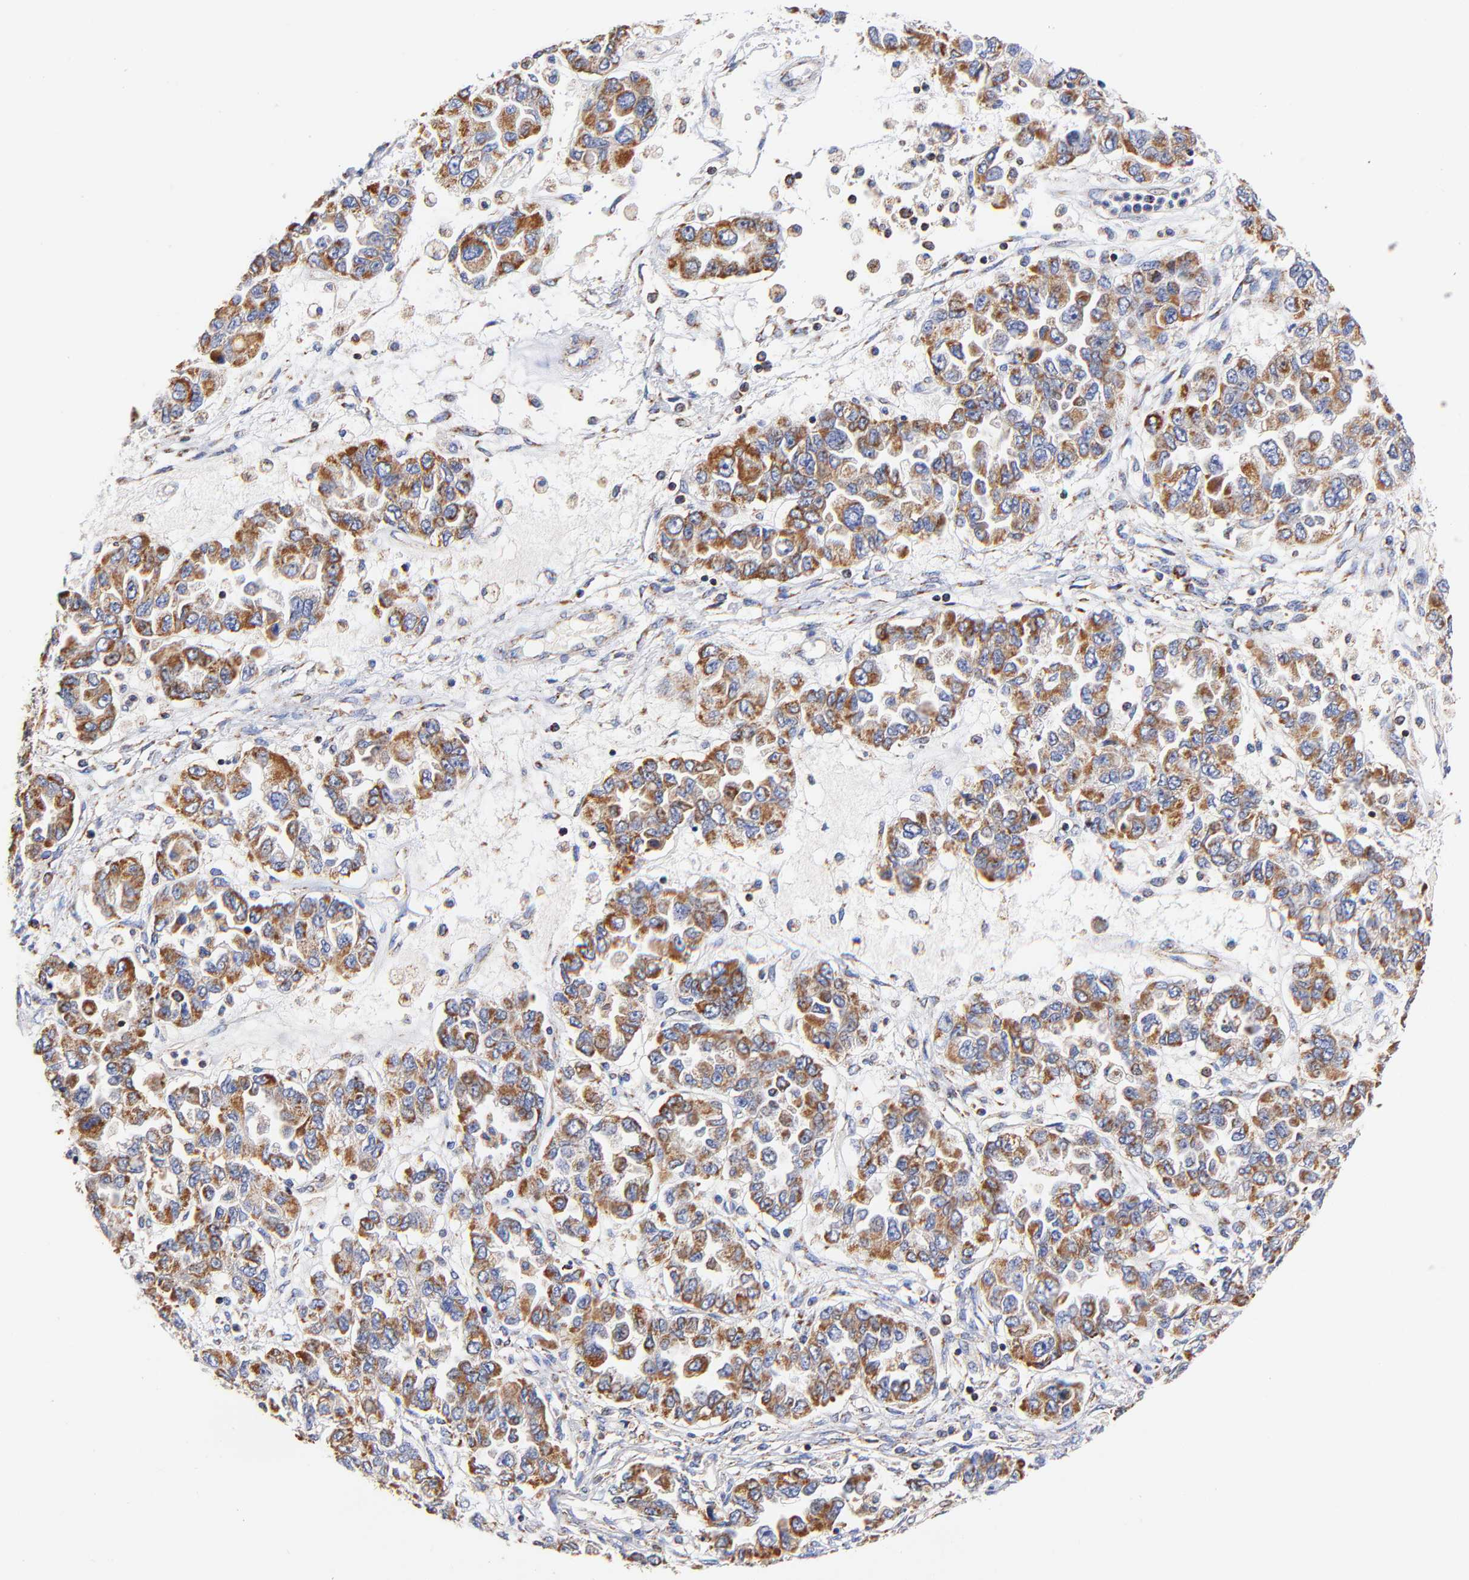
{"staining": {"intensity": "moderate", "quantity": ">75%", "location": "cytoplasmic/membranous"}, "tissue": "ovarian cancer", "cell_type": "Tumor cells", "image_type": "cancer", "snomed": [{"axis": "morphology", "description": "Cystadenocarcinoma, serous, NOS"}, {"axis": "topography", "description": "Ovary"}], "caption": "A high-resolution photomicrograph shows IHC staining of ovarian cancer (serous cystadenocarcinoma), which demonstrates moderate cytoplasmic/membranous expression in approximately >75% of tumor cells. (brown staining indicates protein expression, while blue staining denotes nuclei).", "gene": "ATP5F1D", "patient": {"sex": "female", "age": 84}}